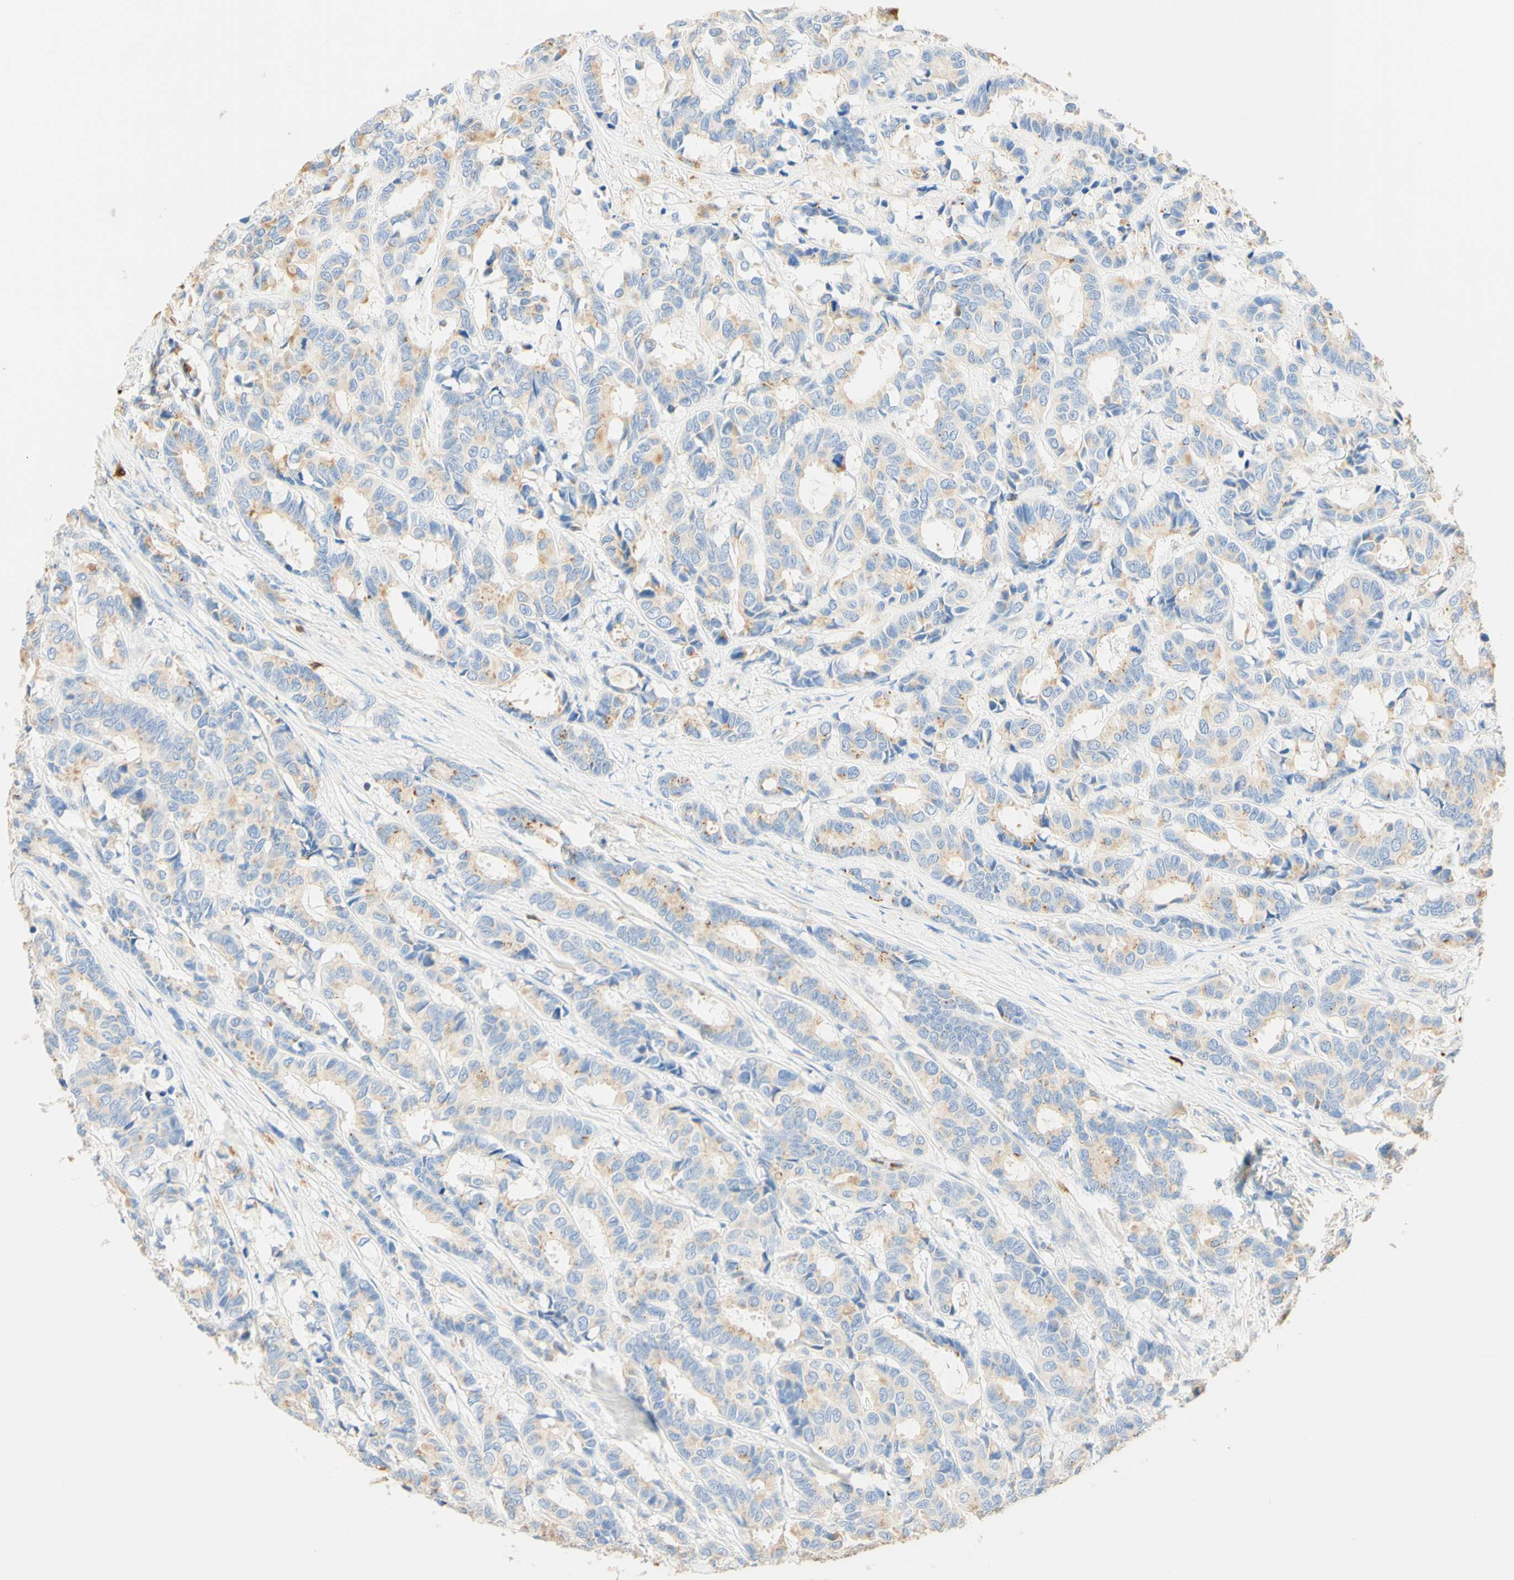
{"staining": {"intensity": "weak", "quantity": "25%-75%", "location": "cytoplasmic/membranous"}, "tissue": "breast cancer", "cell_type": "Tumor cells", "image_type": "cancer", "snomed": [{"axis": "morphology", "description": "Duct carcinoma"}, {"axis": "topography", "description": "Breast"}], "caption": "Breast infiltrating ductal carcinoma was stained to show a protein in brown. There is low levels of weak cytoplasmic/membranous expression in about 25%-75% of tumor cells. Nuclei are stained in blue.", "gene": "CD63", "patient": {"sex": "female", "age": 87}}